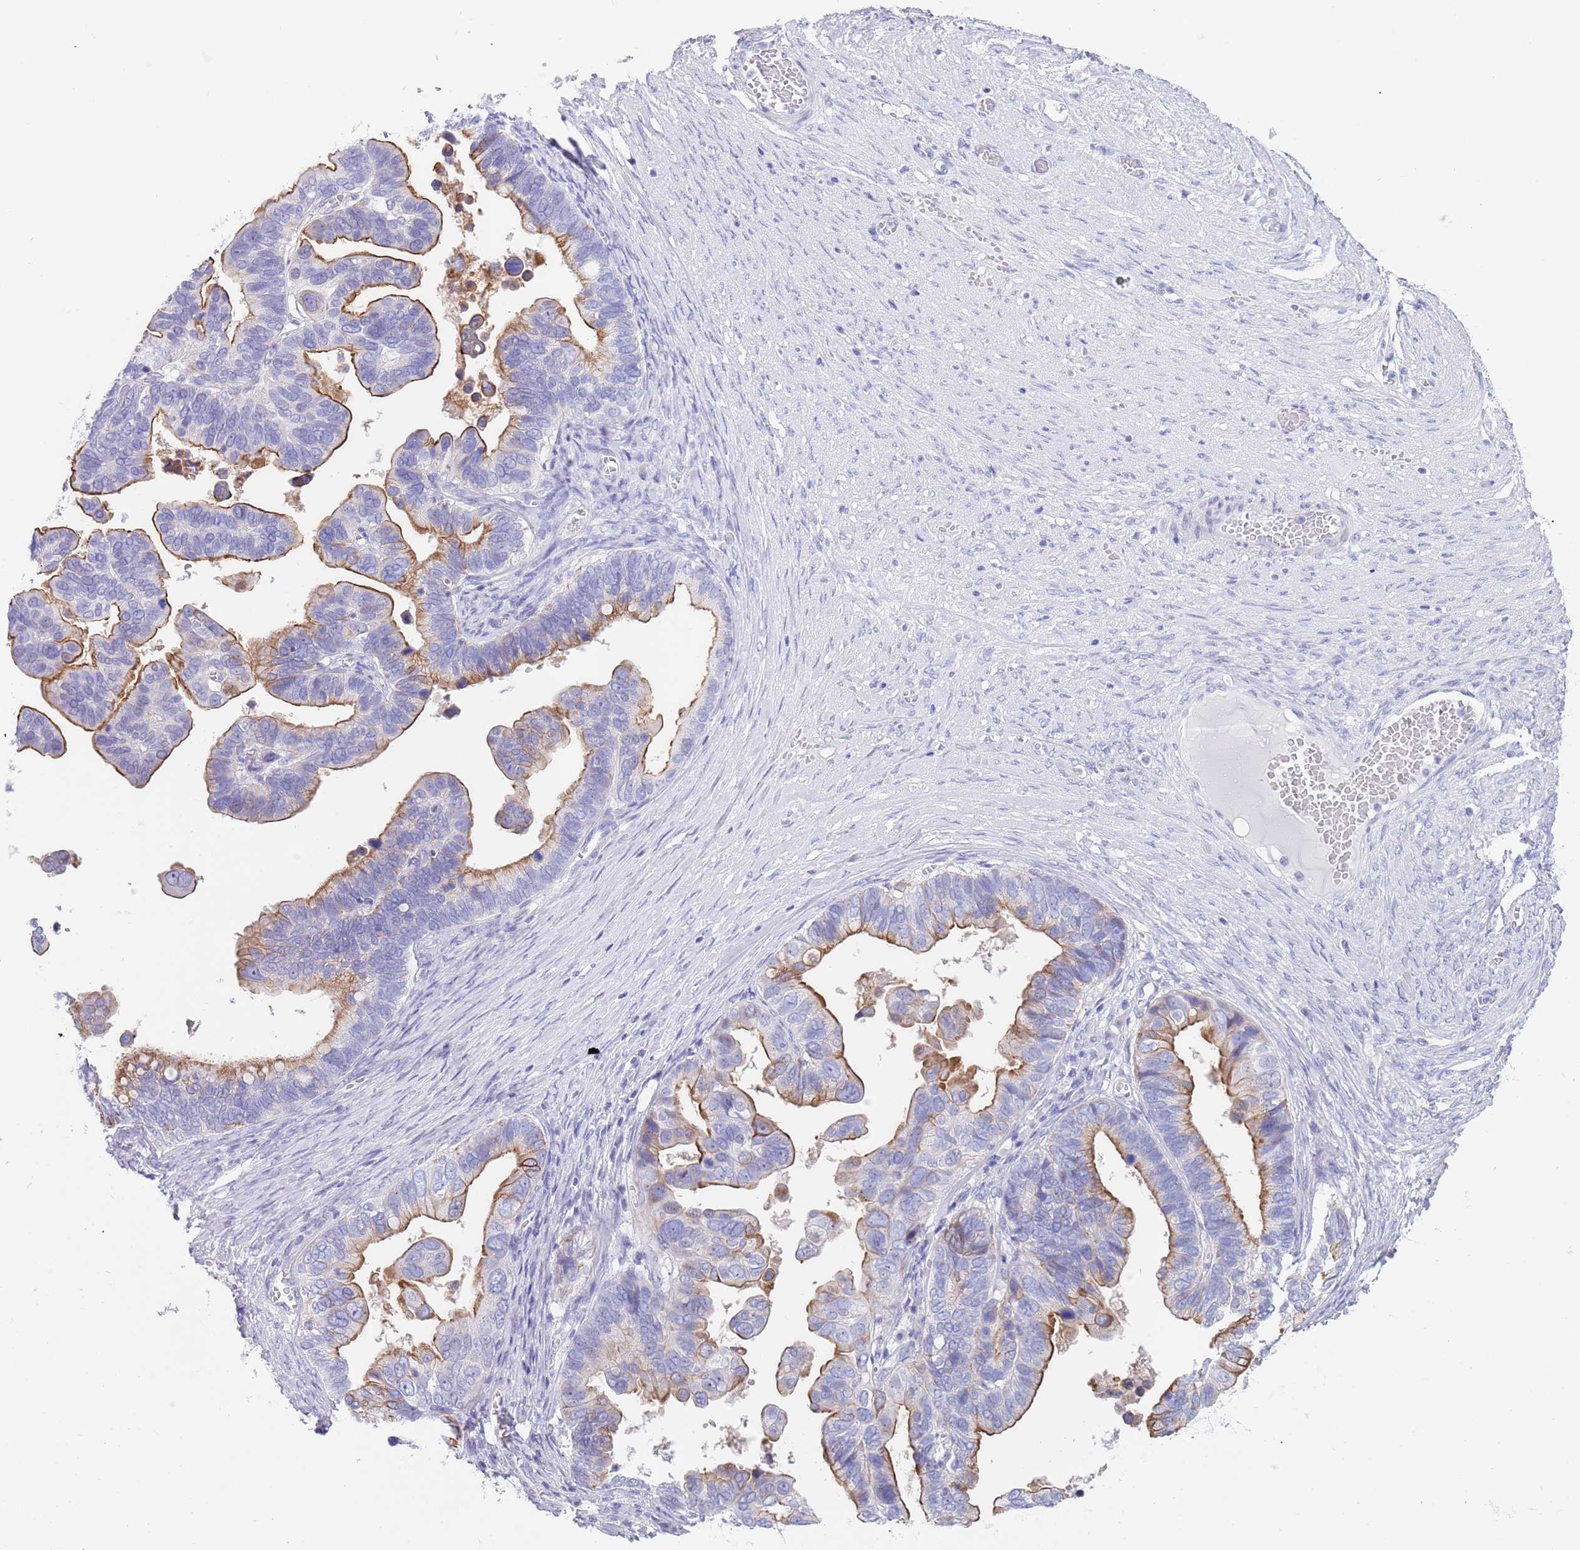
{"staining": {"intensity": "moderate", "quantity": ">75%", "location": "cytoplasmic/membranous"}, "tissue": "ovarian cancer", "cell_type": "Tumor cells", "image_type": "cancer", "snomed": [{"axis": "morphology", "description": "Cystadenocarcinoma, serous, NOS"}, {"axis": "topography", "description": "Ovary"}], "caption": "Ovarian cancer stained for a protein (brown) exhibits moderate cytoplasmic/membranous positive expression in about >75% of tumor cells.", "gene": "CPXM2", "patient": {"sex": "female", "age": 56}}